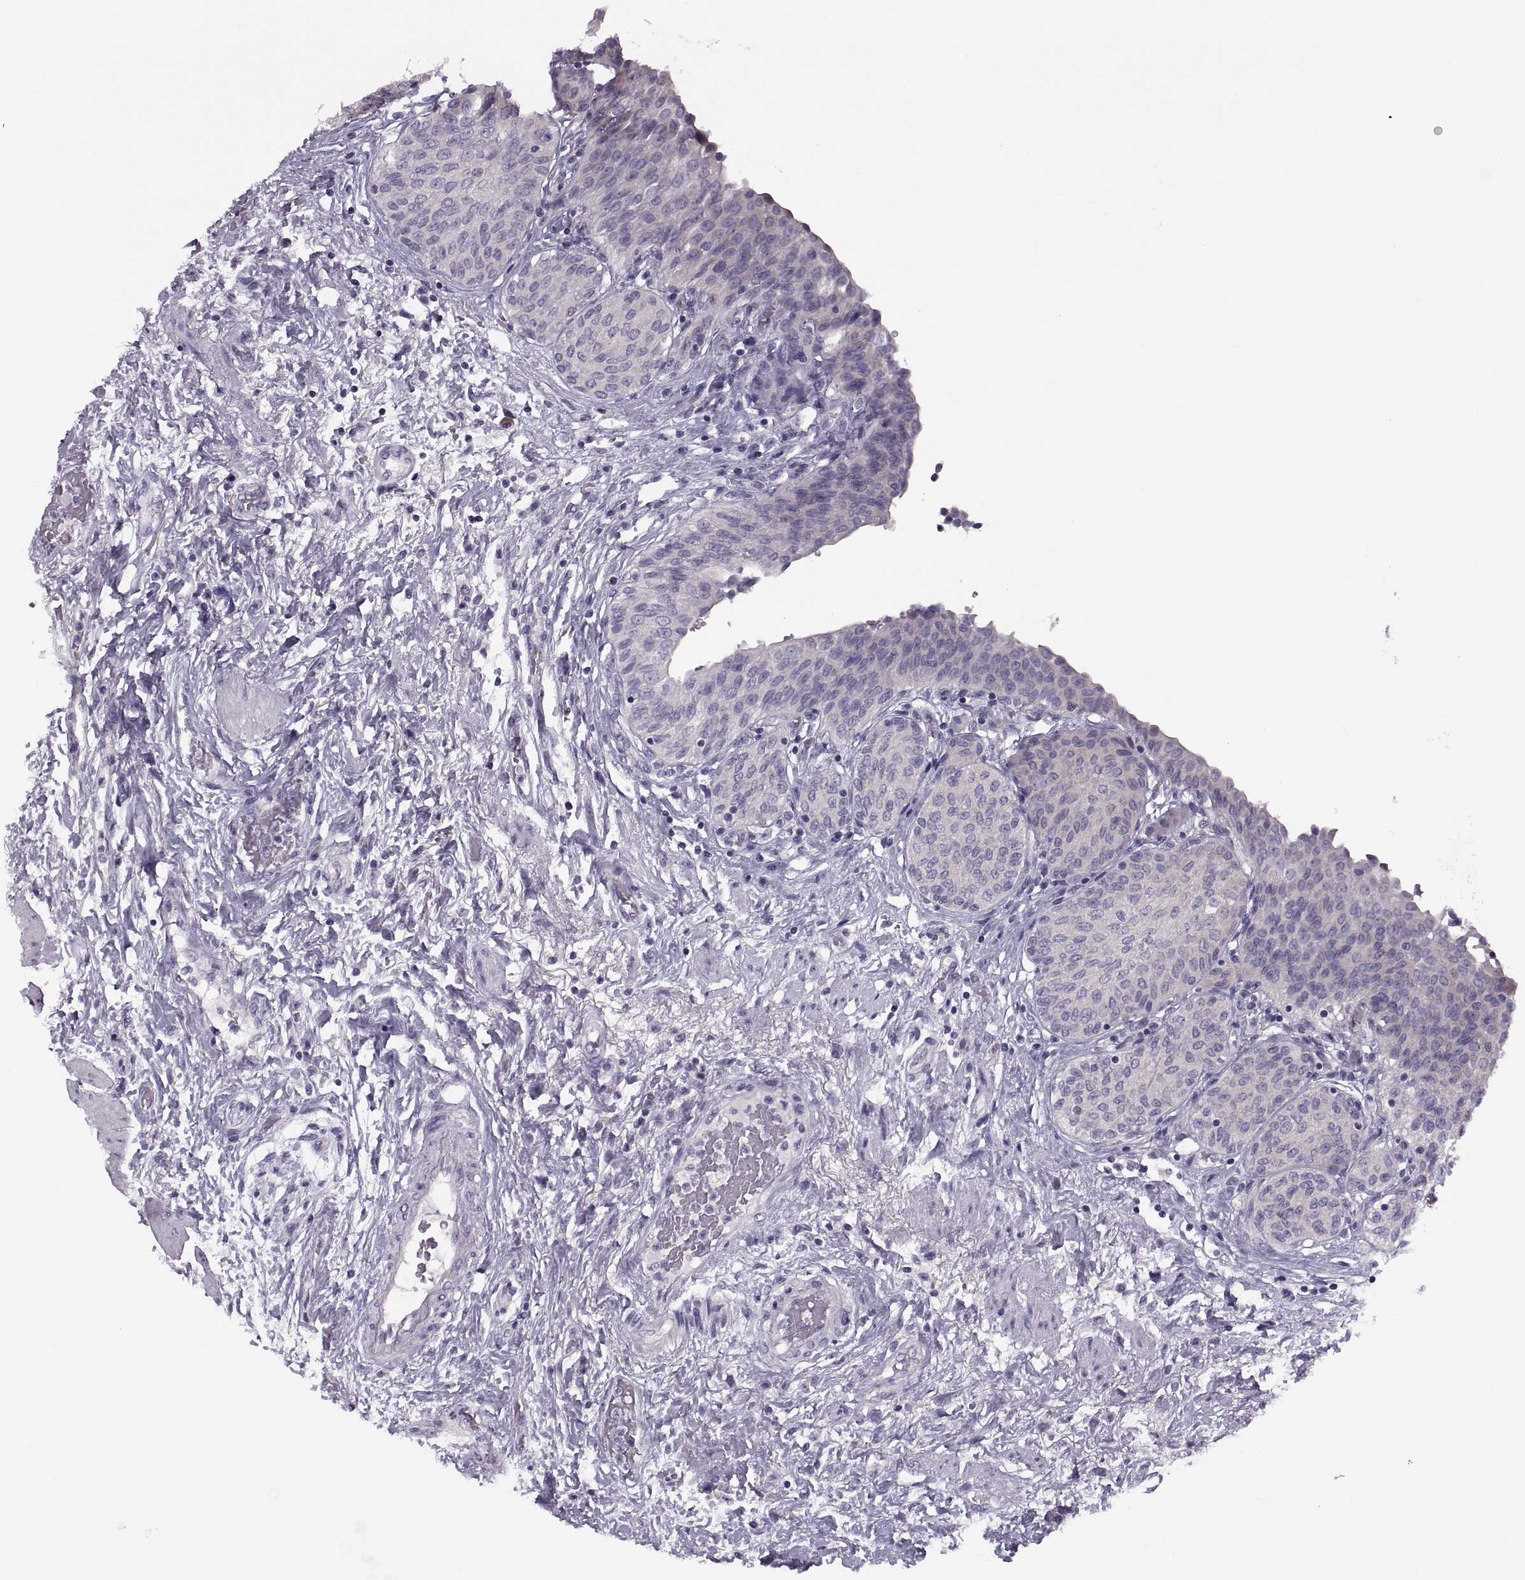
{"staining": {"intensity": "negative", "quantity": "none", "location": "none"}, "tissue": "urinary bladder", "cell_type": "Urothelial cells", "image_type": "normal", "snomed": [{"axis": "morphology", "description": "Normal tissue, NOS"}, {"axis": "morphology", "description": "Metaplasia, NOS"}, {"axis": "topography", "description": "Urinary bladder"}], "caption": "This histopathology image is of benign urinary bladder stained with immunohistochemistry to label a protein in brown with the nuclei are counter-stained blue. There is no staining in urothelial cells.", "gene": "PRSS54", "patient": {"sex": "male", "age": 68}}